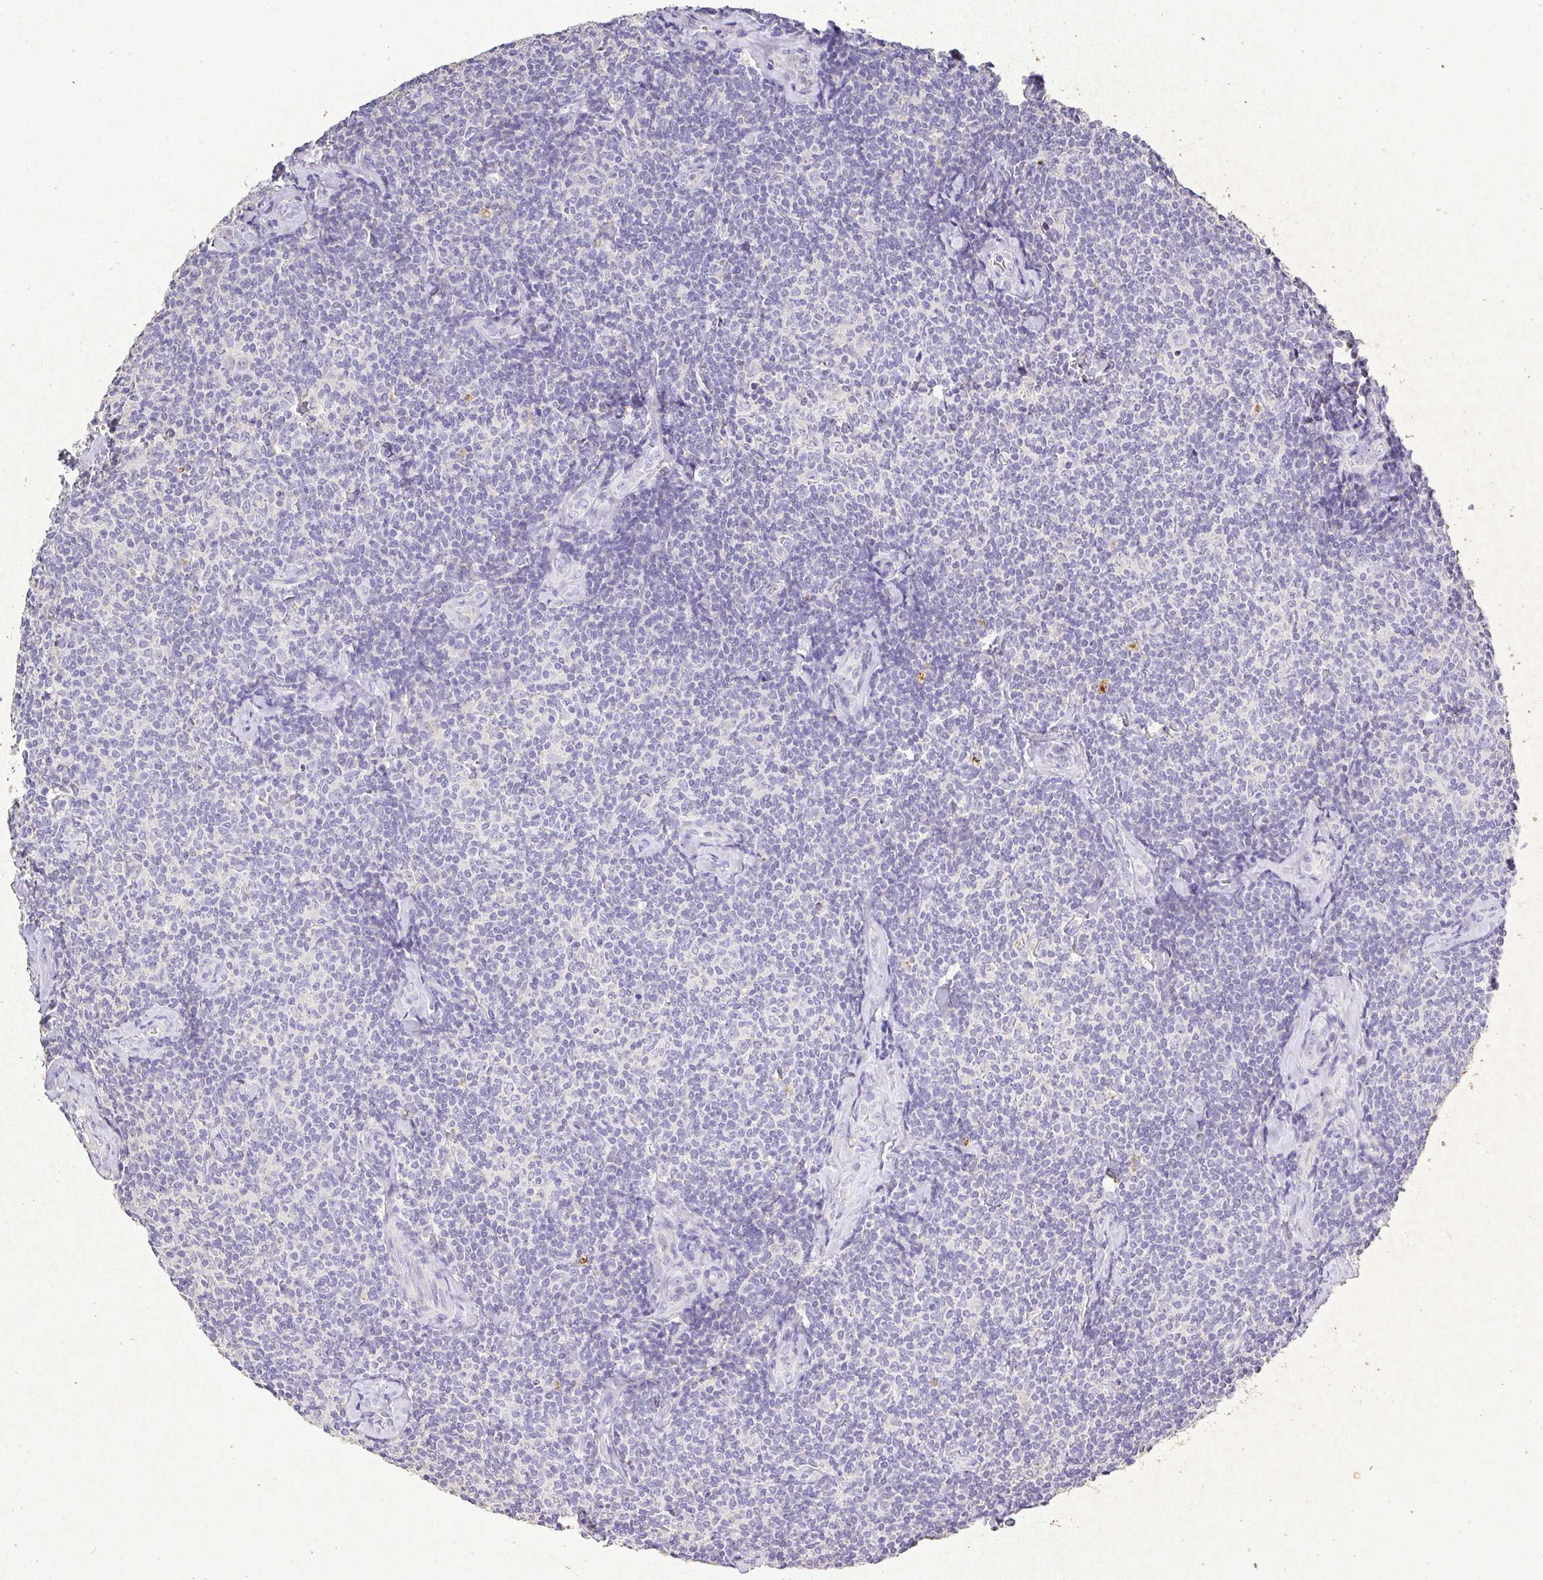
{"staining": {"intensity": "negative", "quantity": "none", "location": "none"}, "tissue": "lymphoma", "cell_type": "Tumor cells", "image_type": "cancer", "snomed": [{"axis": "morphology", "description": "Malignant lymphoma, non-Hodgkin's type, Low grade"}, {"axis": "topography", "description": "Lymph node"}], "caption": "Immunohistochemistry photomicrograph of neoplastic tissue: low-grade malignant lymphoma, non-Hodgkin's type stained with DAB shows no significant protein staining in tumor cells.", "gene": "RPS2", "patient": {"sex": "female", "age": 56}}